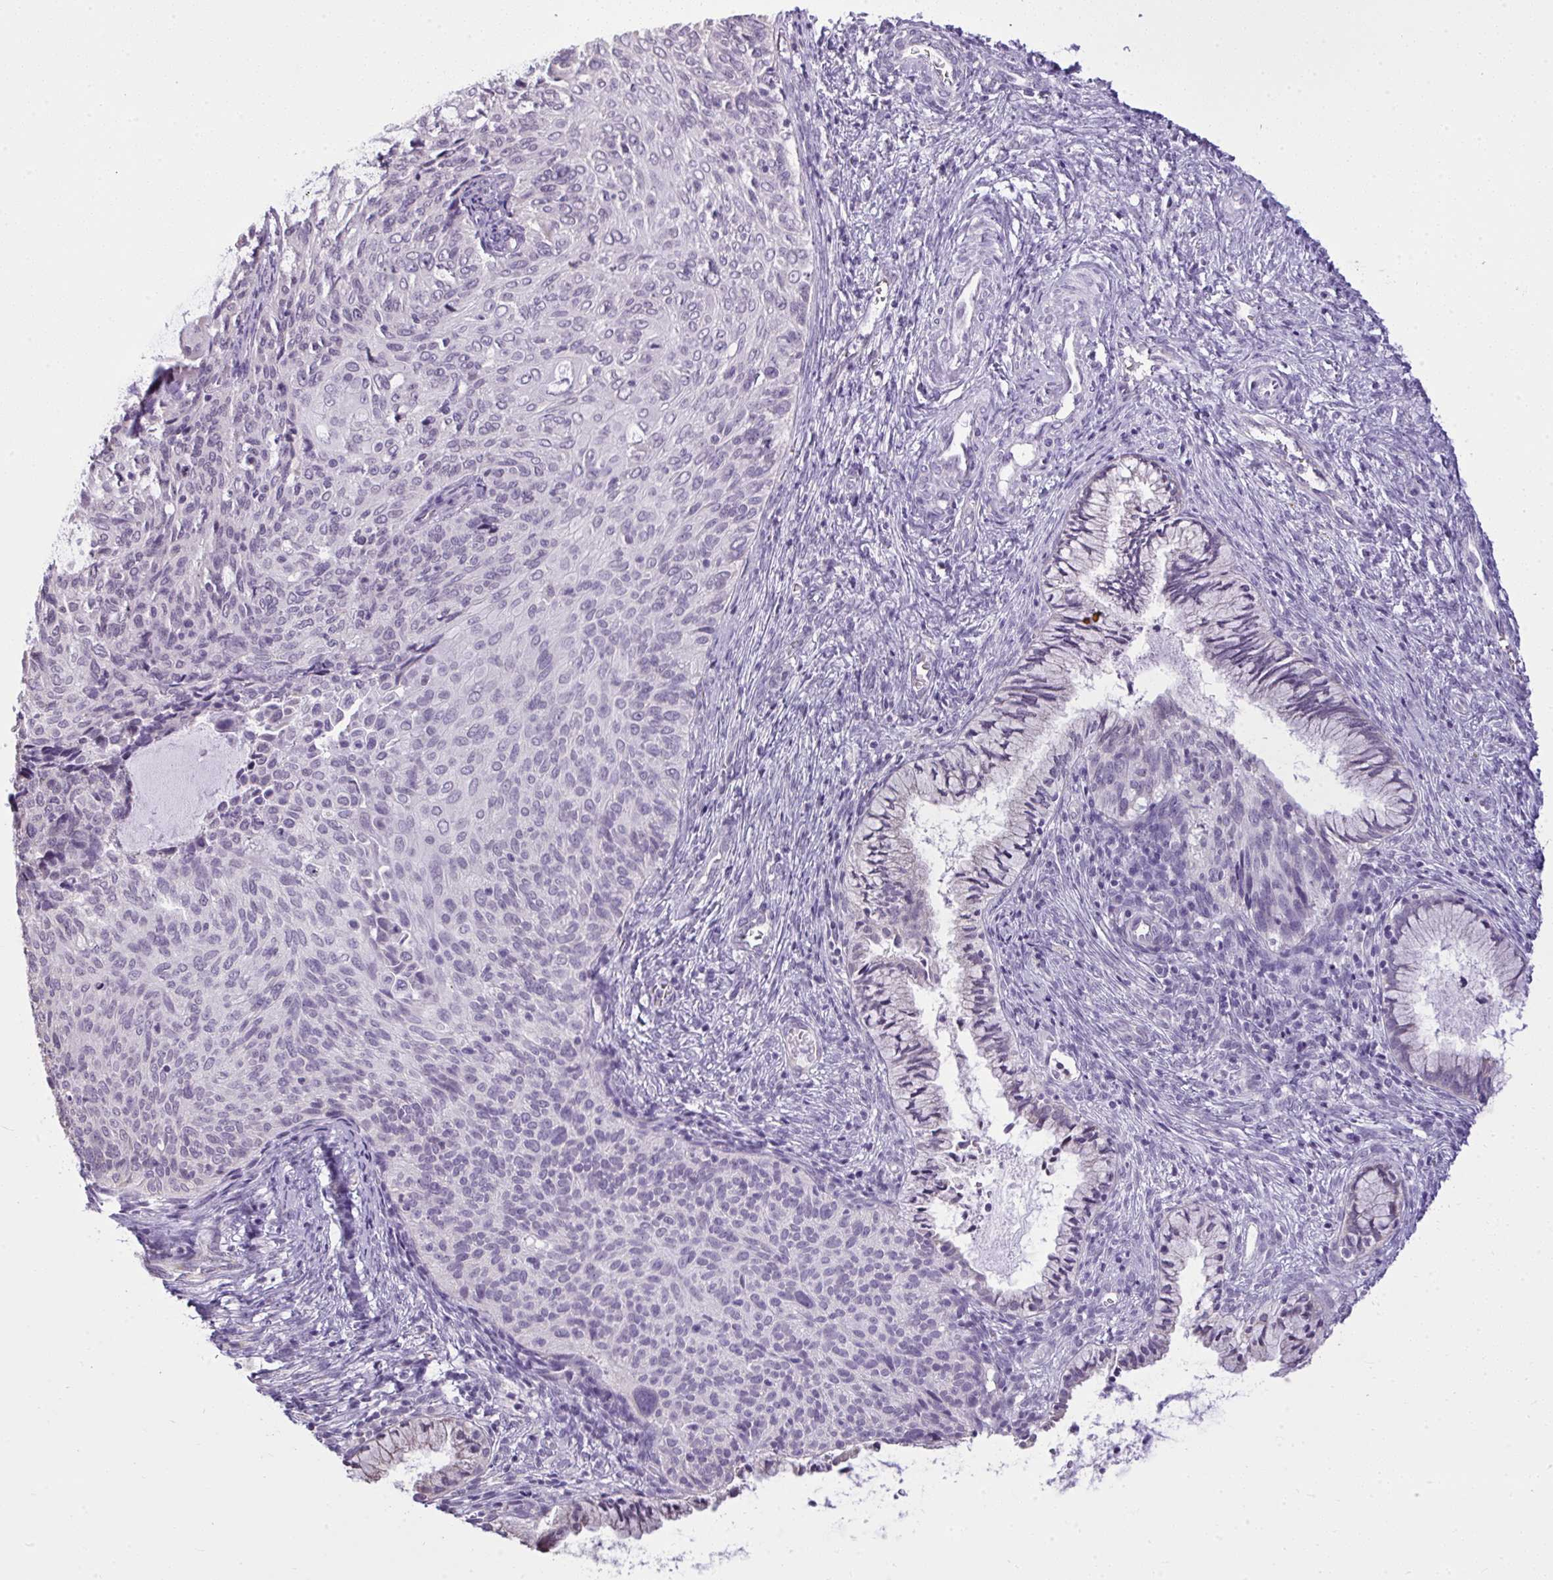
{"staining": {"intensity": "negative", "quantity": "none", "location": "none"}, "tissue": "cervical cancer", "cell_type": "Tumor cells", "image_type": "cancer", "snomed": [{"axis": "morphology", "description": "Squamous cell carcinoma, NOS"}, {"axis": "topography", "description": "Cervix"}], "caption": "An image of squamous cell carcinoma (cervical) stained for a protein demonstrates no brown staining in tumor cells. (Brightfield microscopy of DAB immunohistochemistry at high magnification).", "gene": "NPPA", "patient": {"sex": "female", "age": 49}}